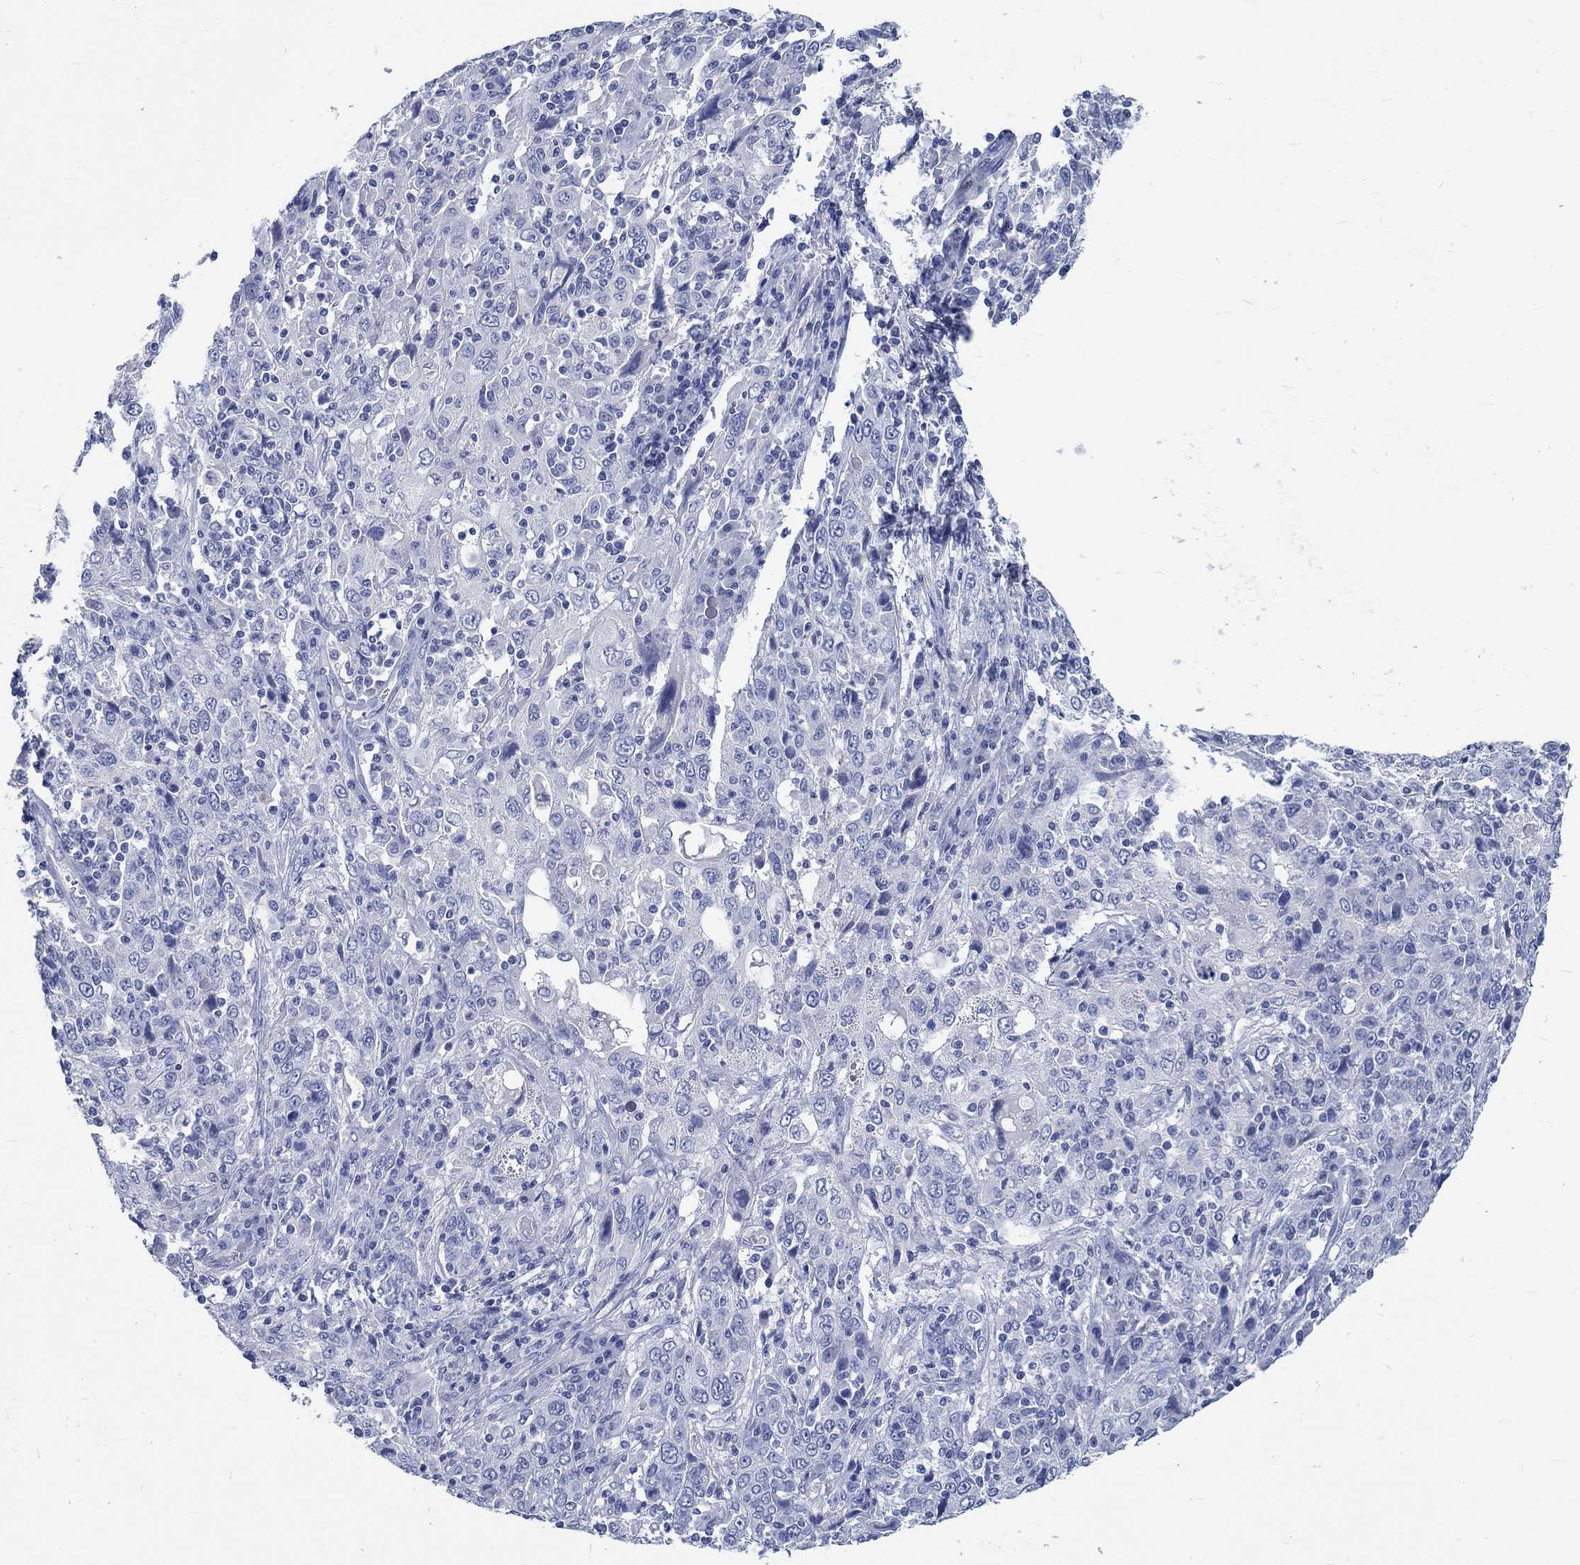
{"staining": {"intensity": "negative", "quantity": "none", "location": "none"}, "tissue": "cervical cancer", "cell_type": "Tumor cells", "image_type": "cancer", "snomed": [{"axis": "morphology", "description": "Squamous cell carcinoma, NOS"}, {"axis": "topography", "description": "Cervix"}], "caption": "The micrograph exhibits no staining of tumor cells in cervical cancer (squamous cell carcinoma).", "gene": "C4orf47", "patient": {"sex": "female", "age": 46}}